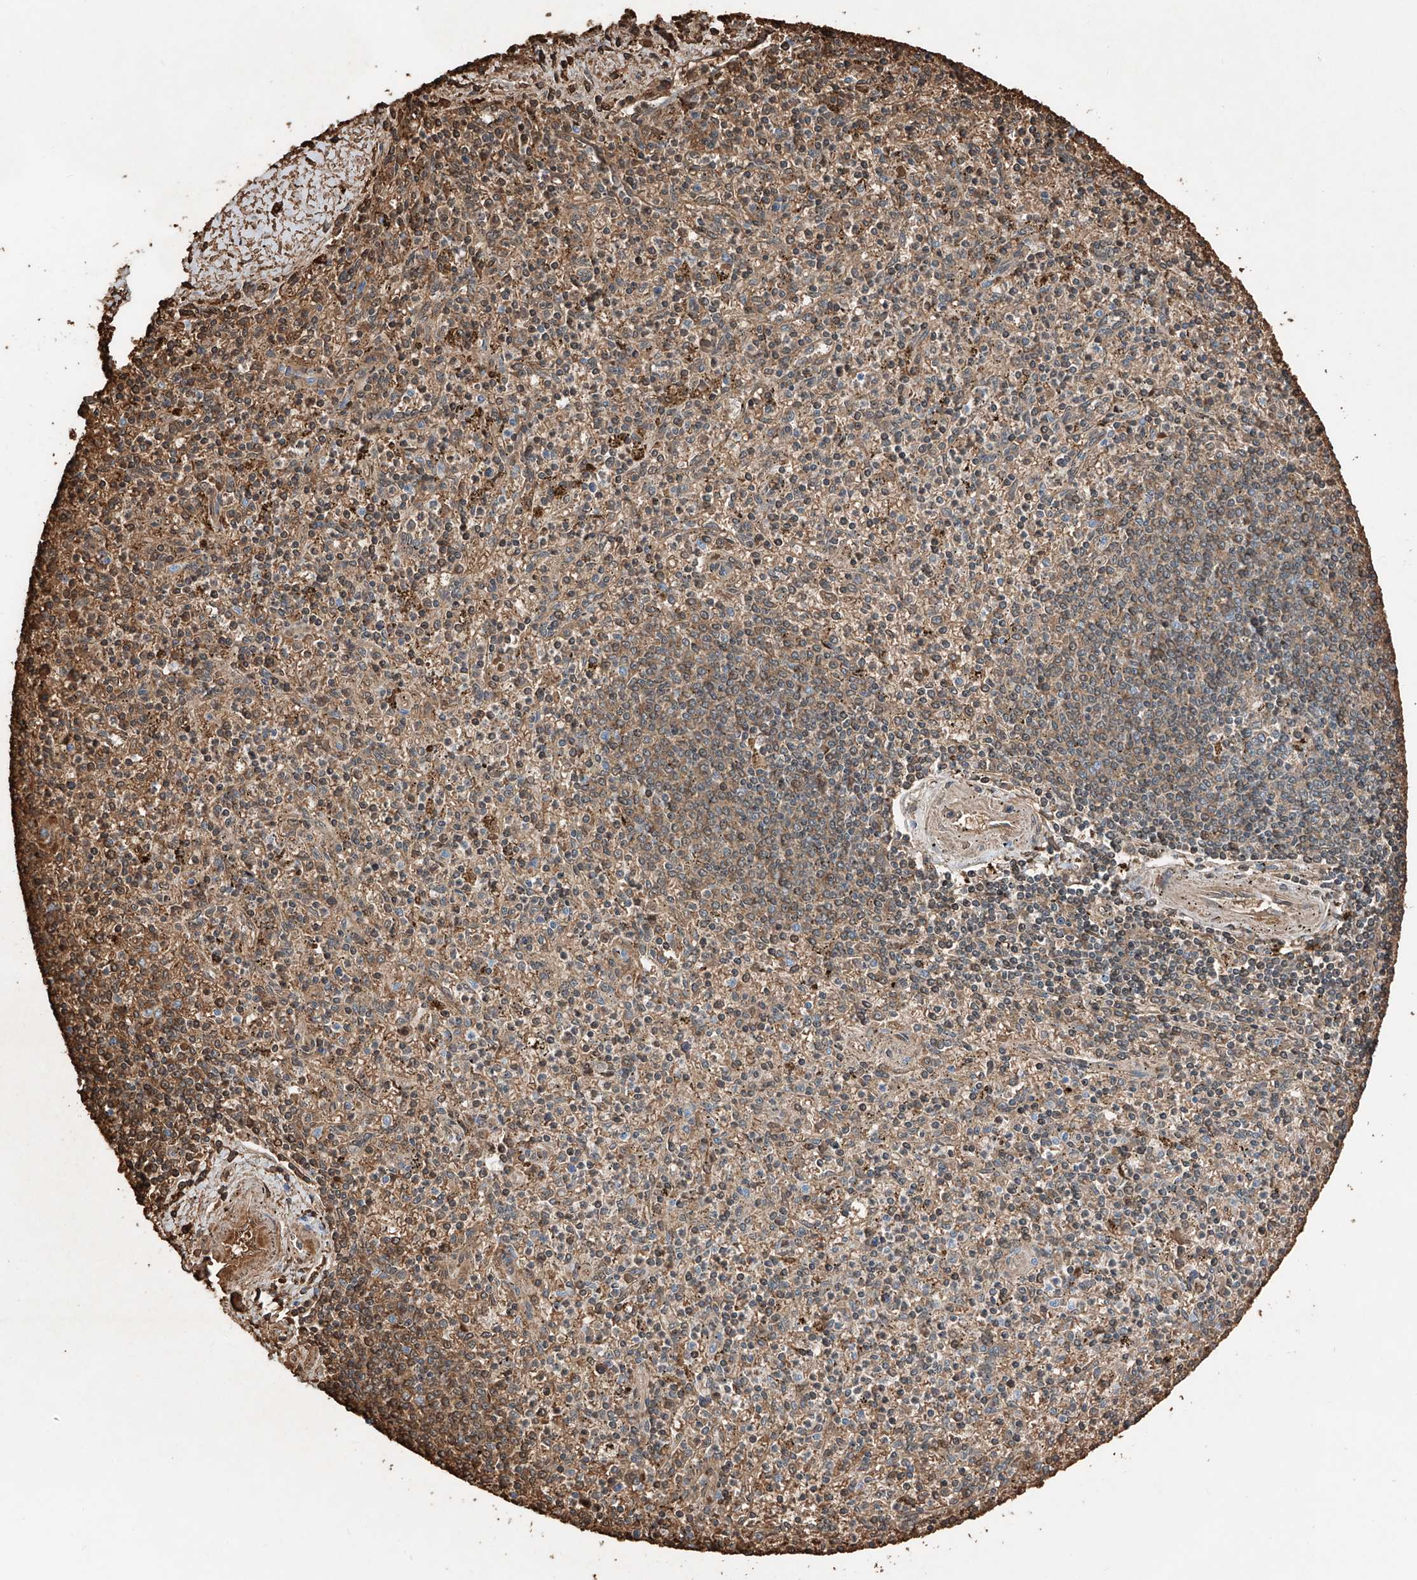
{"staining": {"intensity": "weak", "quantity": "25%-75%", "location": "cytoplasmic/membranous"}, "tissue": "spleen", "cell_type": "Cells in red pulp", "image_type": "normal", "snomed": [{"axis": "morphology", "description": "Normal tissue, NOS"}, {"axis": "topography", "description": "Spleen"}], "caption": "There is low levels of weak cytoplasmic/membranous staining in cells in red pulp of unremarkable spleen, as demonstrated by immunohistochemical staining (brown color).", "gene": "PRSS23", "patient": {"sex": "male", "age": 72}}